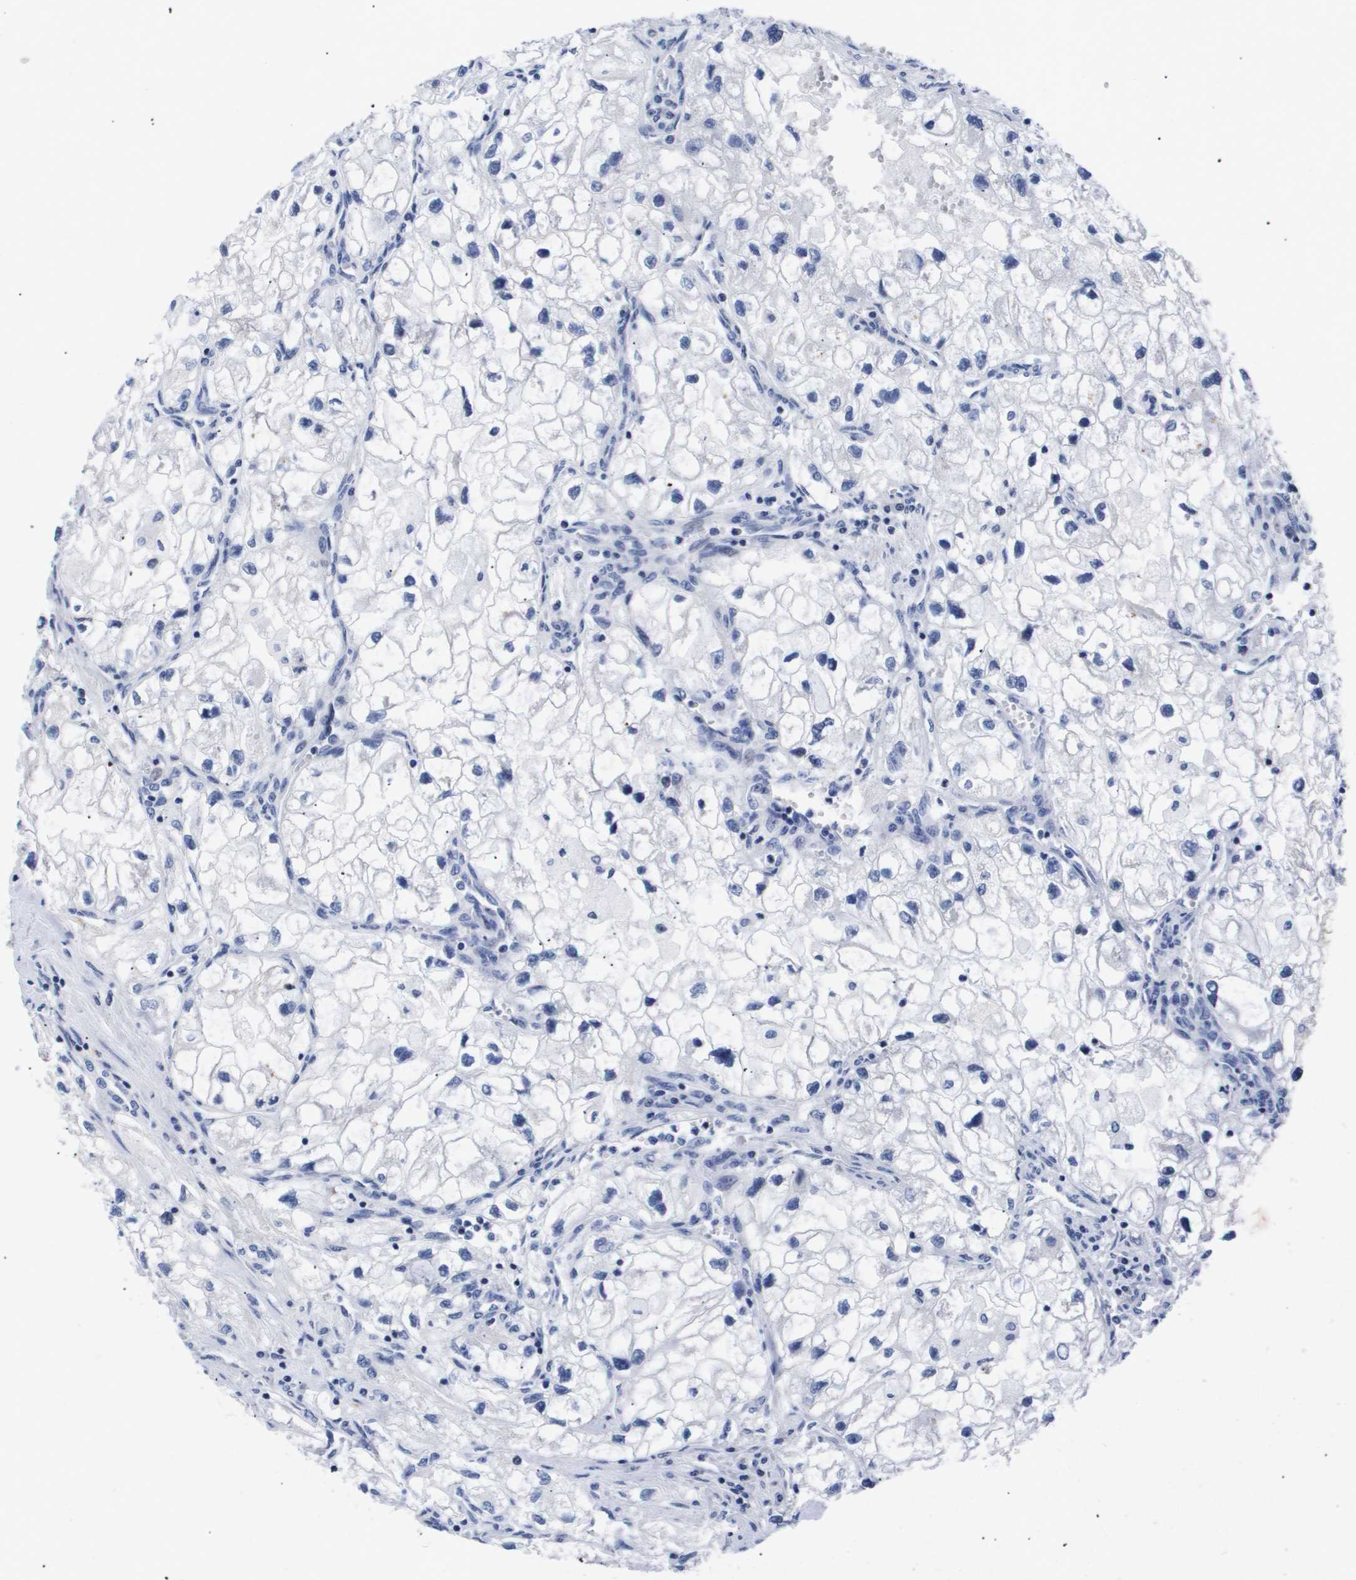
{"staining": {"intensity": "negative", "quantity": "none", "location": "none"}, "tissue": "renal cancer", "cell_type": "Tumor cells", "image_type": "cancer", "snomed": [{"axis": "morphology", "description": "Adenocarcinoma, NOS"}, {"axis": "topography", "description": "Kidney"}], "caption": "A micrograph of human renal cancer (adenocarcinoma) is negative for staining in tumor cells.", "gene": "SHD", "patient": {"sex": "female", "age": 70}}